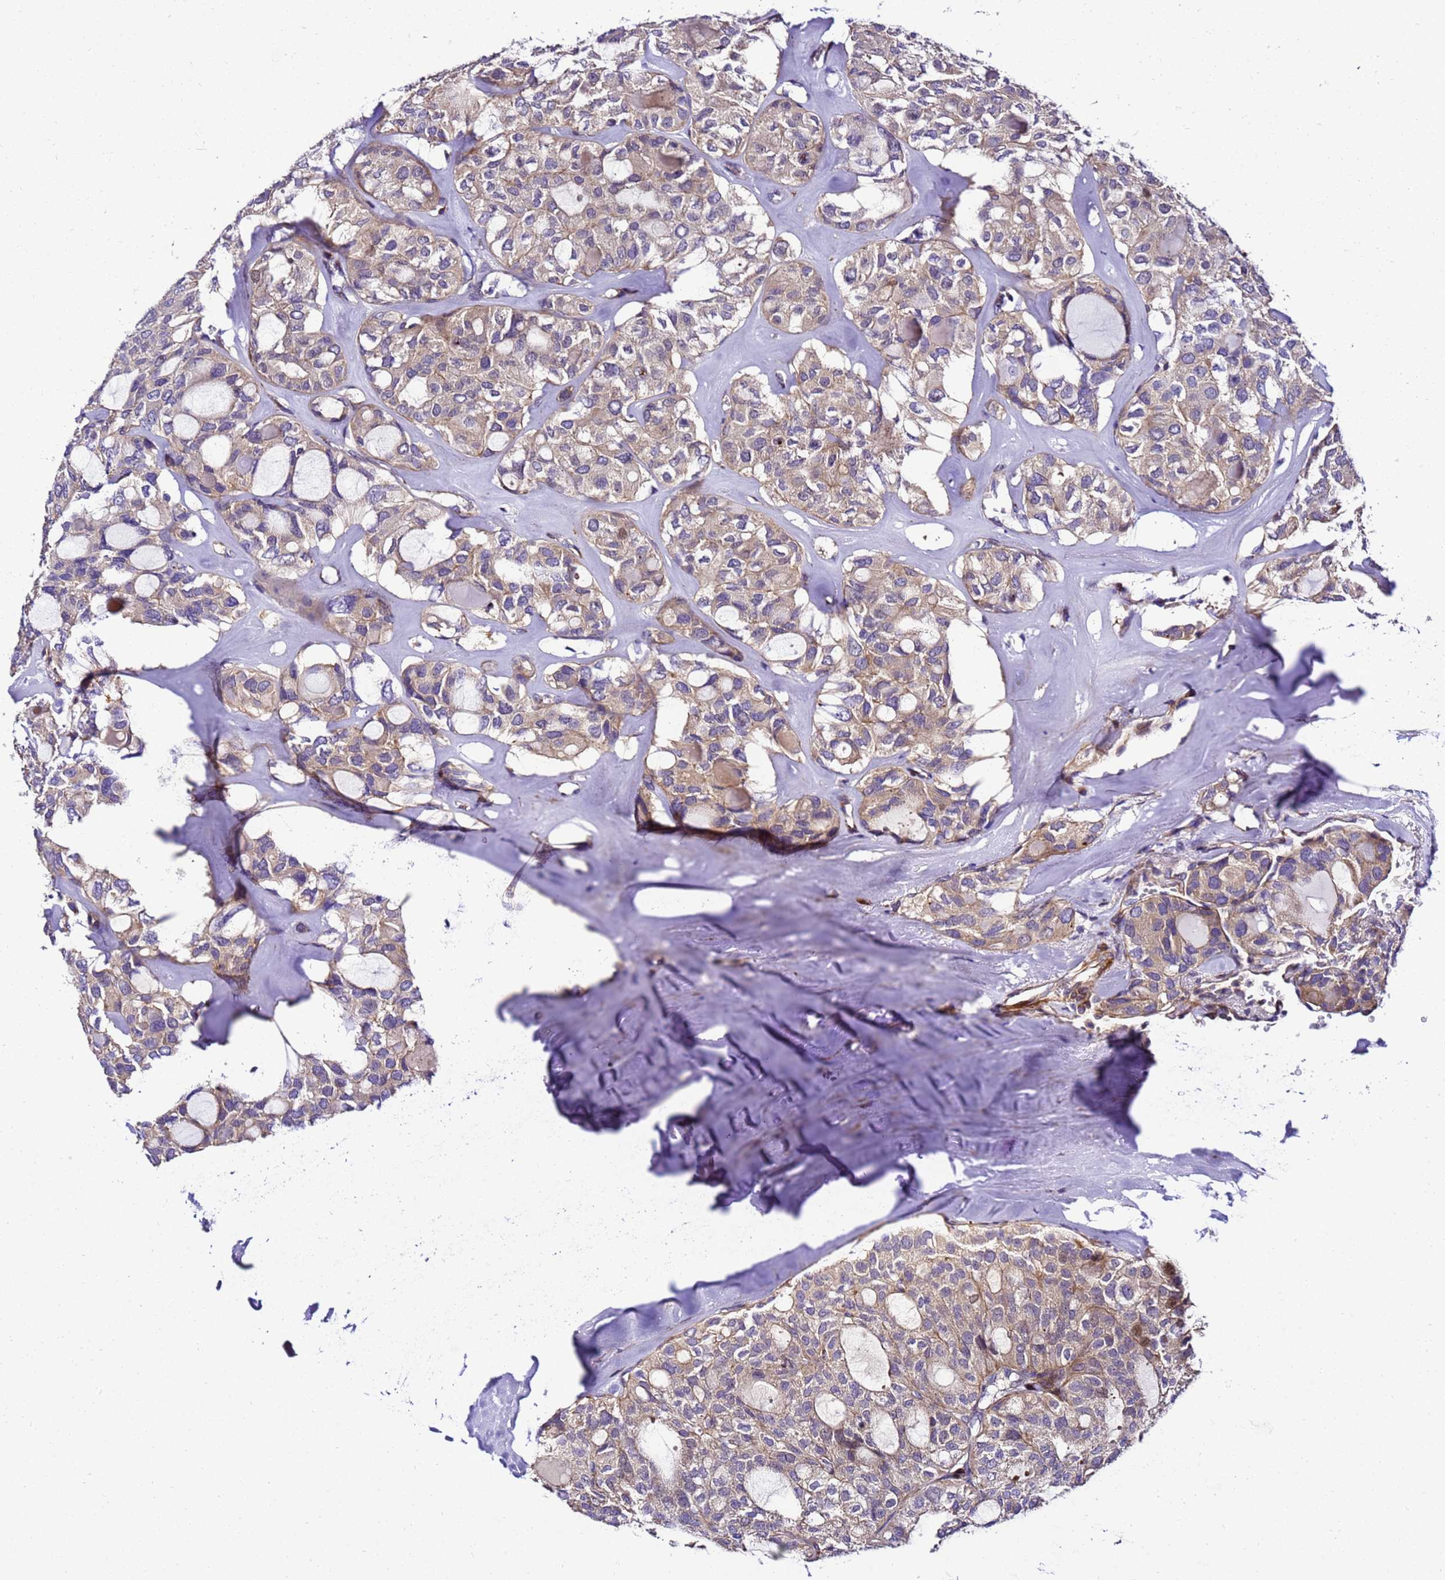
{"staining": {"intensity": "weak", "quantity": ">75%", "location": "cytoplasmic/membranous"}, "tissue": "thyroid cancer", "cell_type": "Tumor cells", "image_type": "cancer", "snomed": [{"axis": "morphology", "description": "Follicular adenoma carcinoma, NOS"}, {"axis": "topography", "description": "Thyroid gland"}], "caption": "IHC of thyroid cancer reveals low levels of weak cytoplasmic/membranous positivity in approximately >75% of tumor cells.", "gene": "ZNF417", "patient": {"sex": "male", "age": 75}}